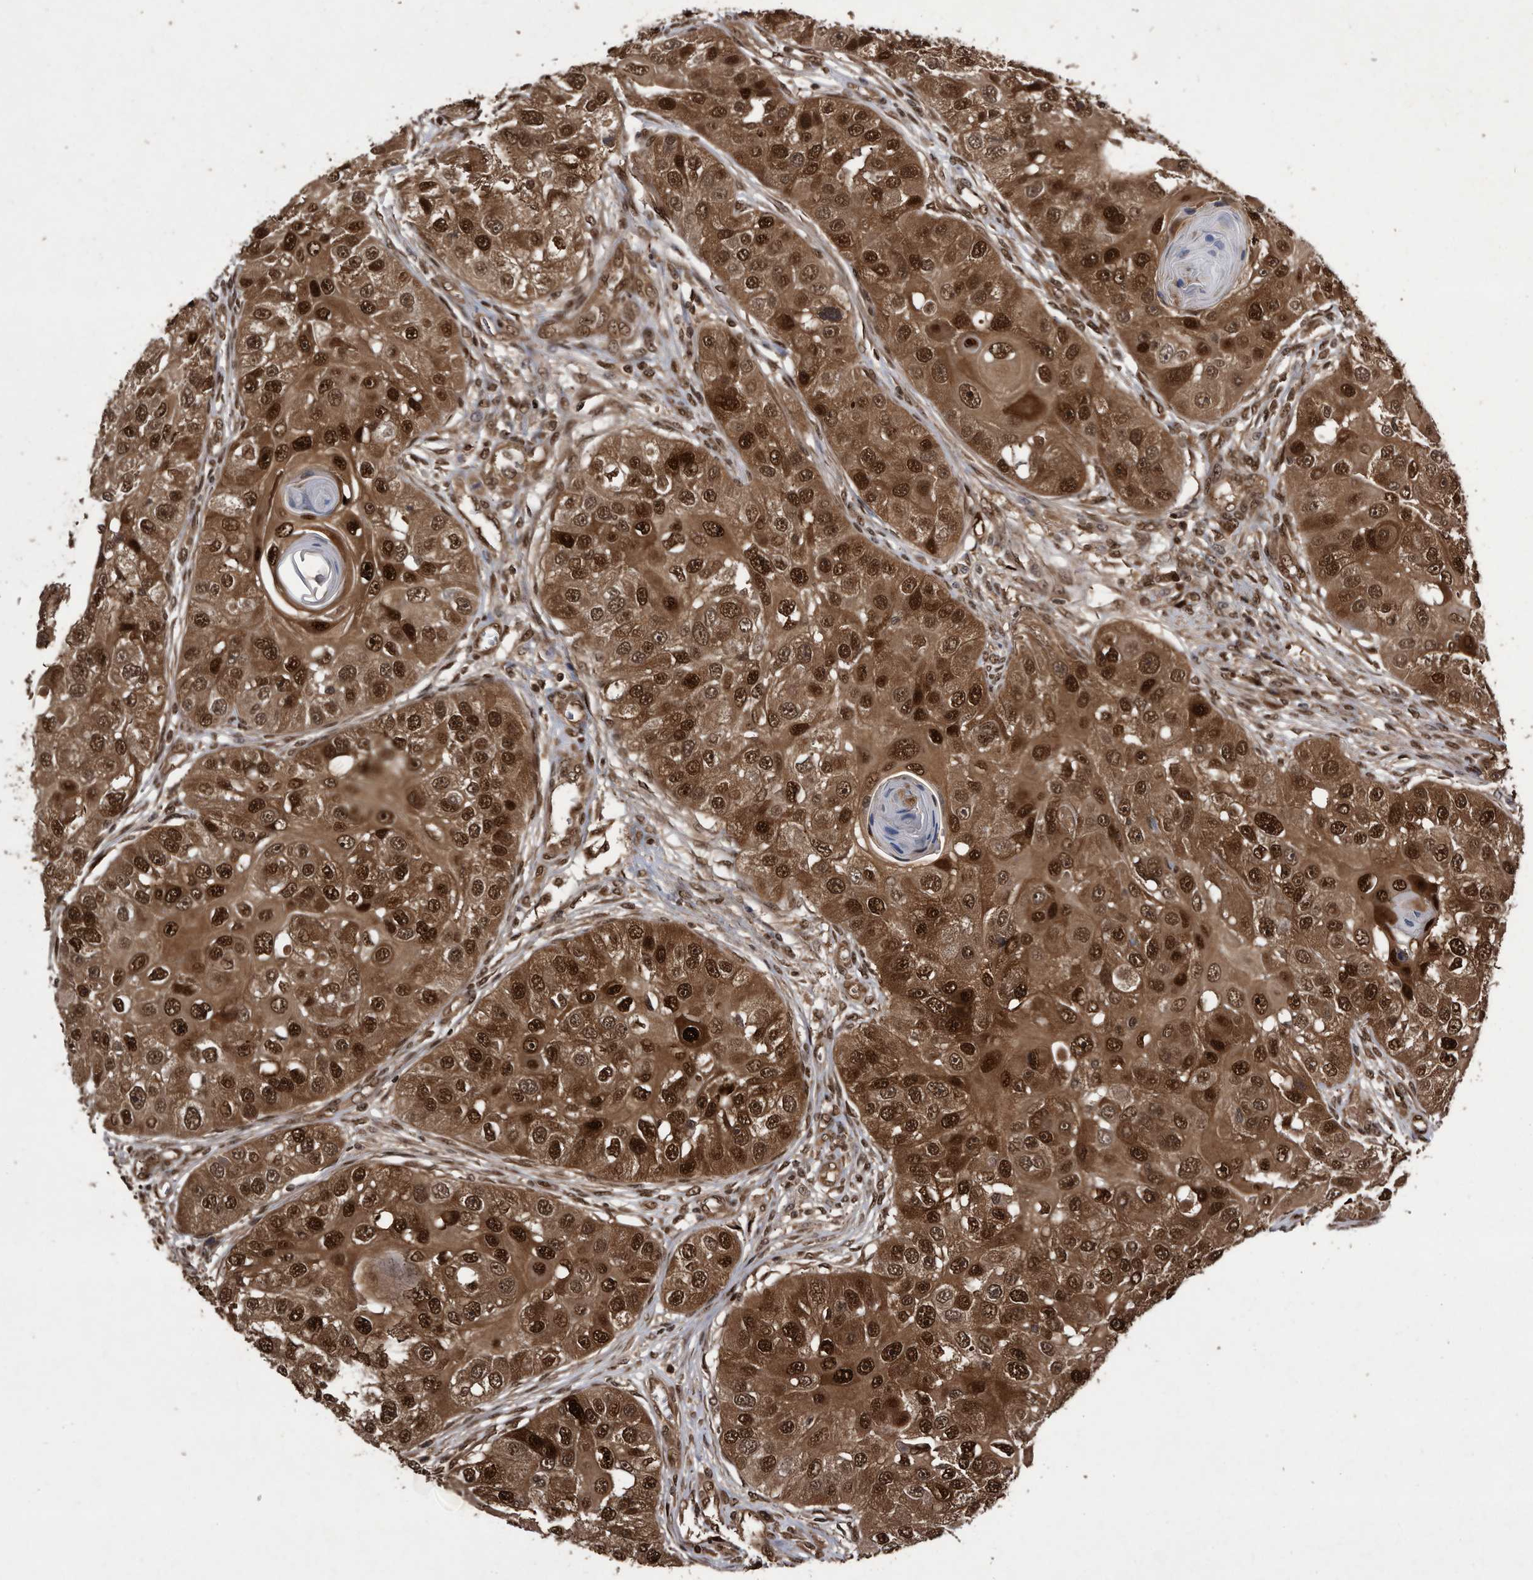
{"staining": {"intensity": "strong", "quantity": ">75%", "location": "cytoplasmic/membranous,nuclear"}, "tissue": "head and neck cancer", "cell_type": "Tumor cells", "image_type": "cancer", "snomed": [{"axis": "morphology", "description": "Normal tissue, NOS"}, {"axis": "morphology", "description": "Squamous cell carcinoma, NOS"}, {"axis": "topography", "description": "Skeletal muscle"}, {"axis": "topography", "description": "Head-Neck"}], "caption": "Immunohistochemistry (IHC) of human head and neck cancer exhibits high levels of strong cytoplasmic/membranous and nuclear staining in about >75% of tumor cells. The protein of interest is stained brown, and the nuclei are stained in blue (DAB IHC with brightfield microscopy, high magnification).", "gene": "RAD23B", "patient": {"sex": "male", "age": 51}}